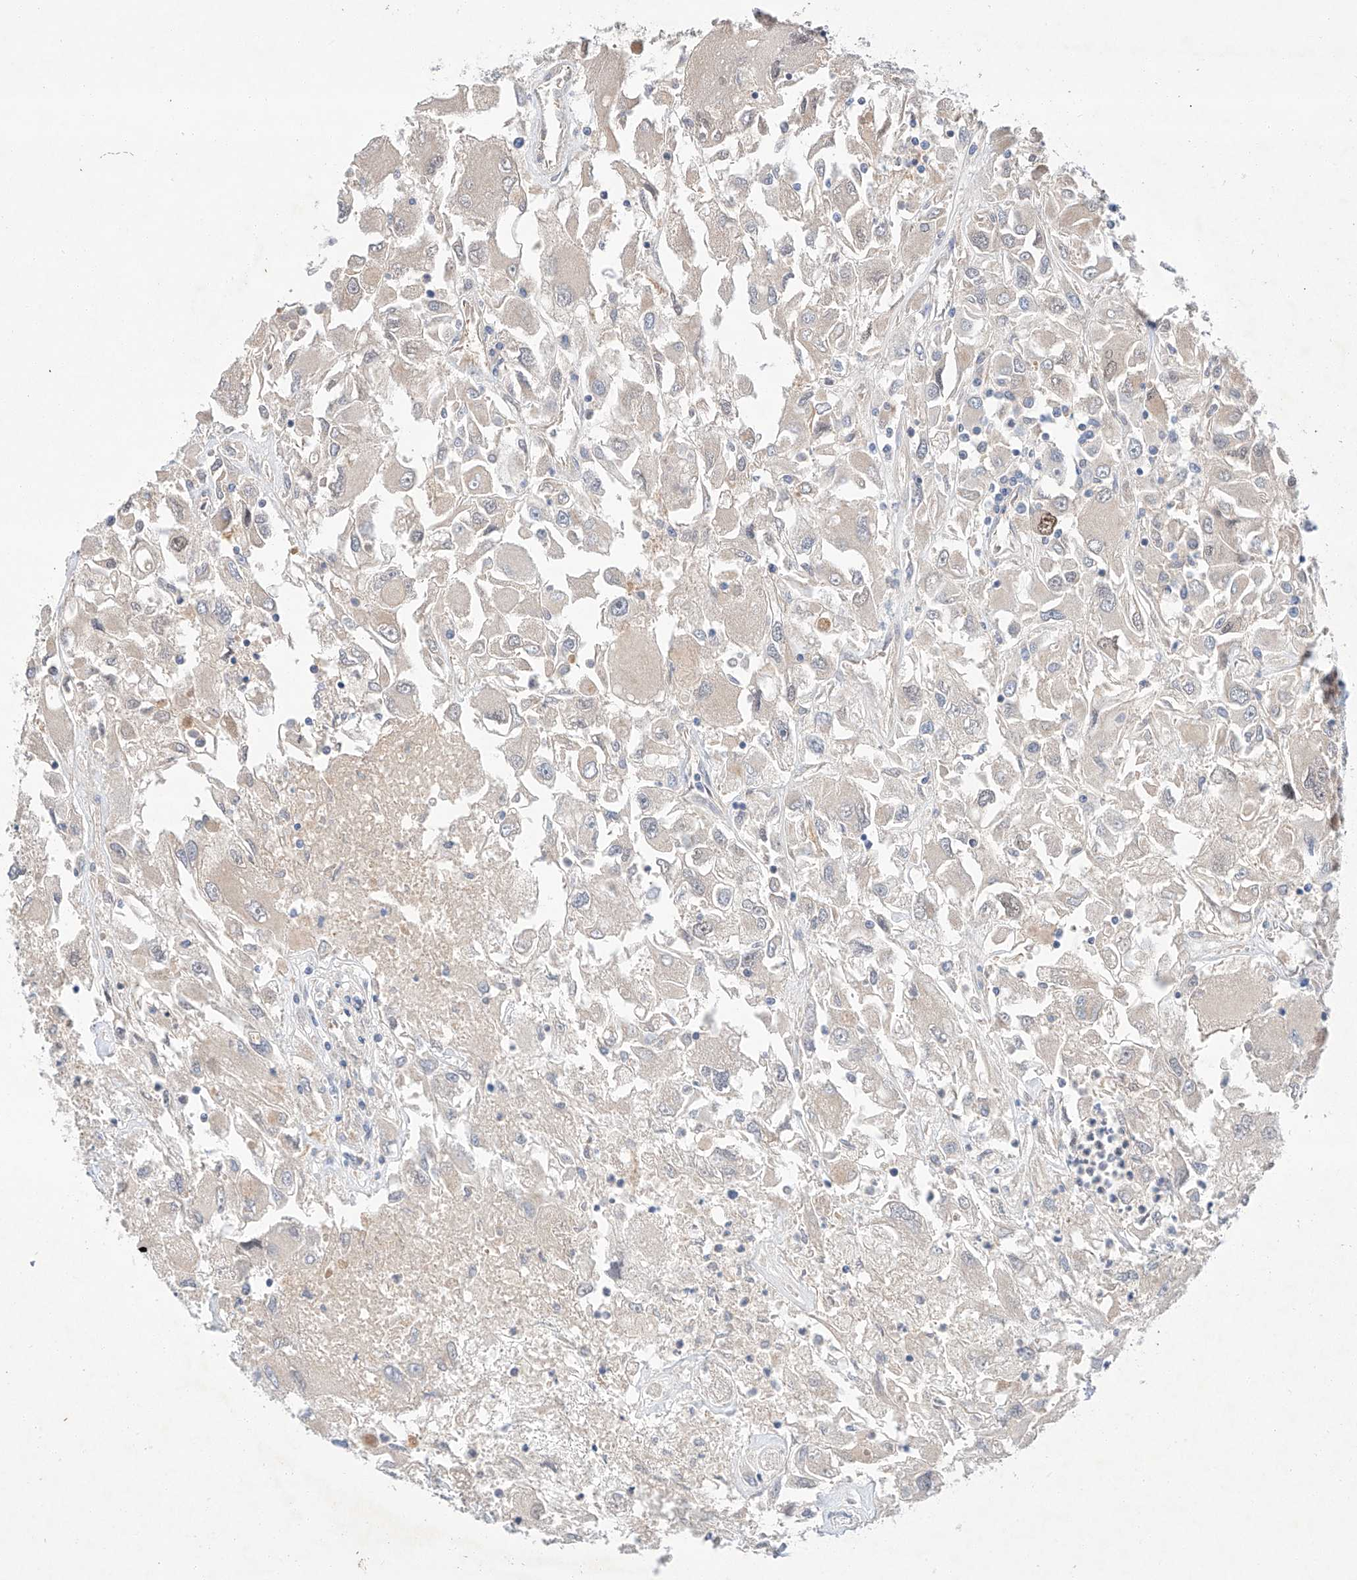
{"staining": {"intensity": "weak", "quantity": "<25%", "location": "cytoplasmic/membranous"}, "tissue": "renal cancer", "cell_type": "Tumor cells", "image_type": "cancer", "snomed": [{"axis": "morphology", "description": "Adenocarcinoma, NOS"}, {"axis": "topography", "description": "Kidney"}], "caption": "Immunohistochemical staining of renal cancer (adenocarcinoma) reveals no significant expression in tumor cells.", "gene": "C6orf118", "patient": {"sex": "female", "age": 52}}